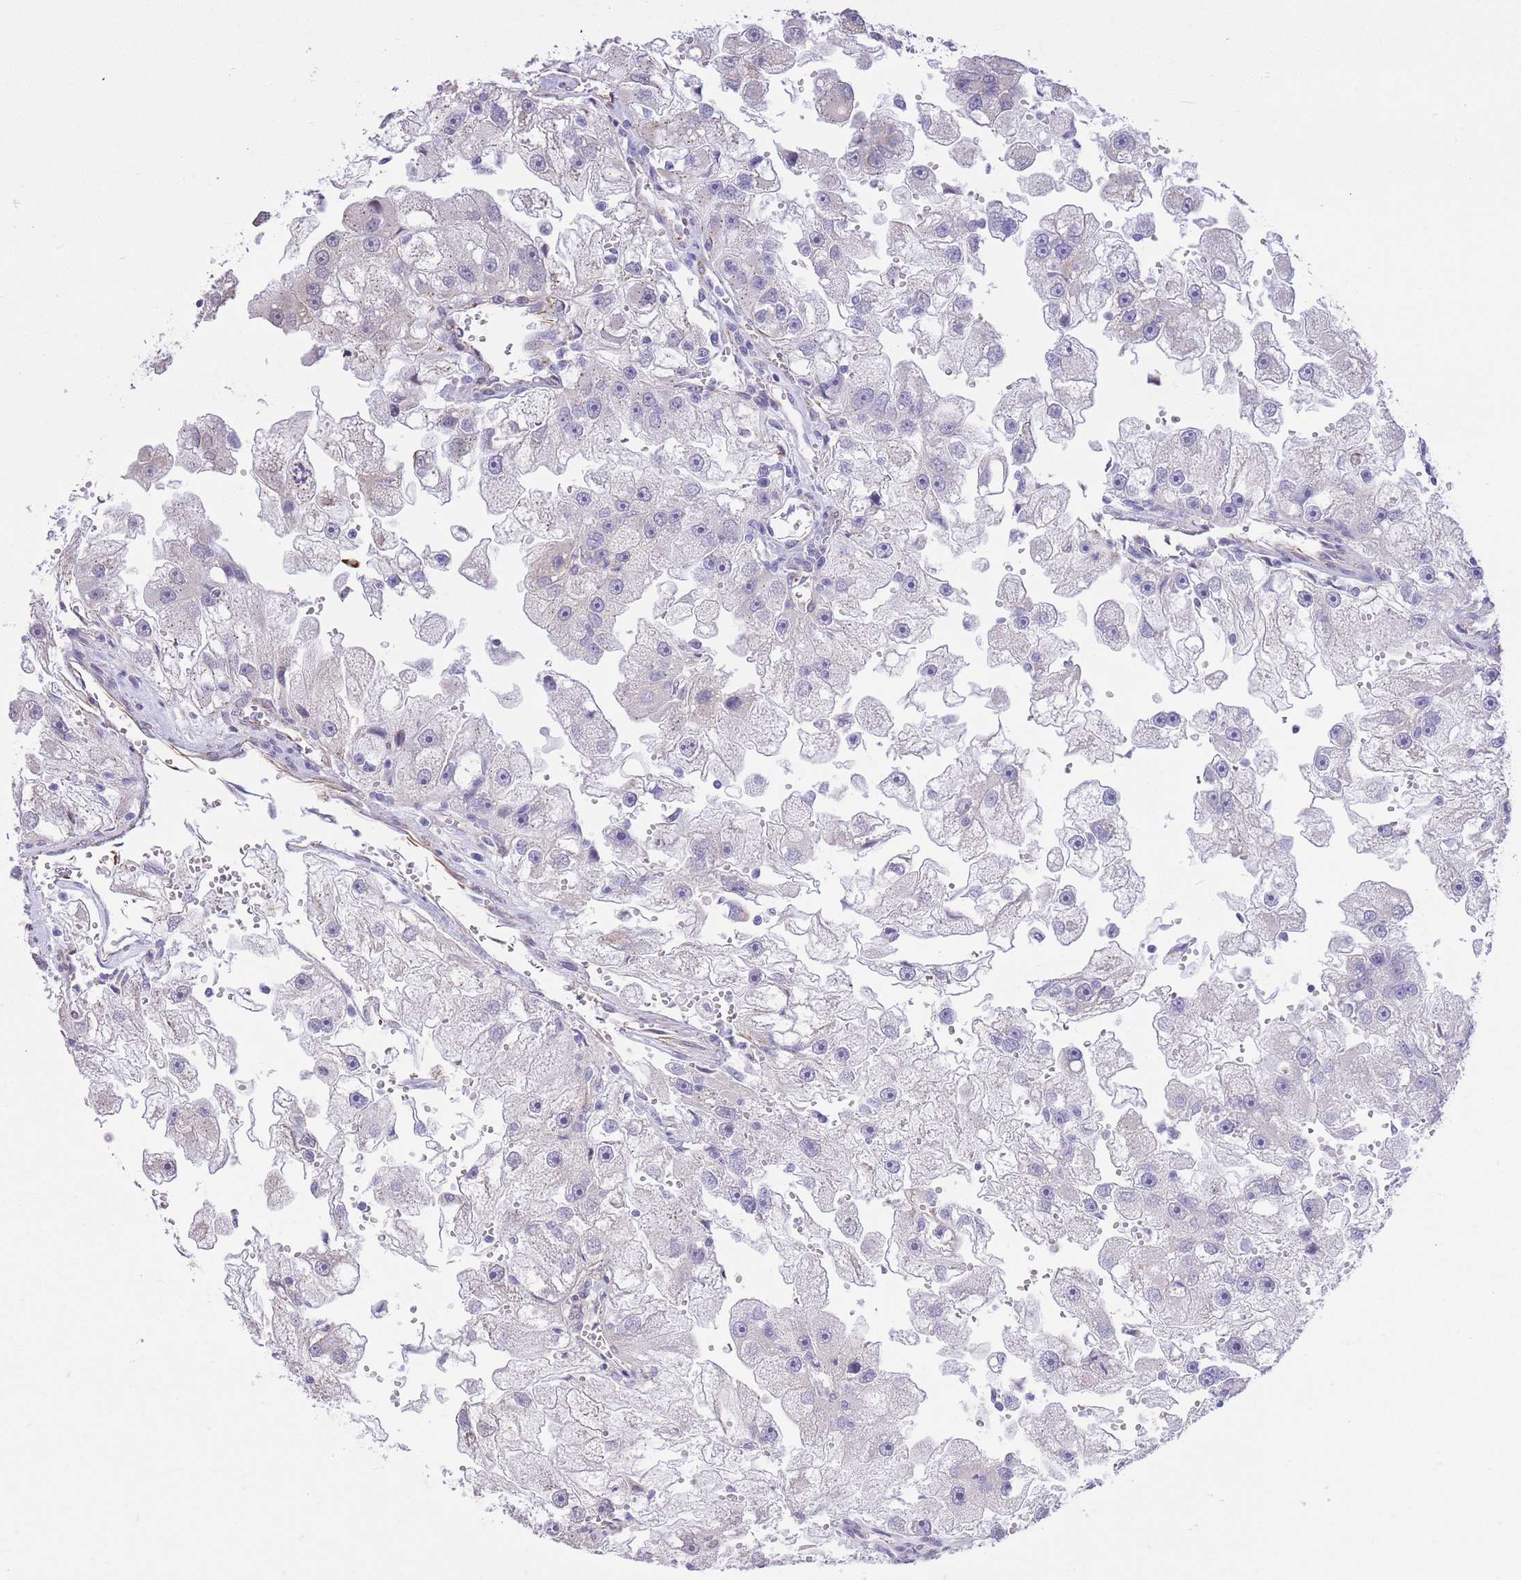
{"staining": {"intensity": "negative", "quantity": "none", "location": "none"}, "tissue": "renal cancer", "cell_type": "Tumor cells", "image_type": "cancer", "snomed": [{"axis": "morphology", "description": "Adenocarcinoma, NOS"}, {"axis": "topography", "description": "Kidney"}], "caption": "The histopathology image displays no staining of tumor cells in renal adenocarcinoma.", "gene": "PSG8", "patient": {"sex": "male", "age": 63}}